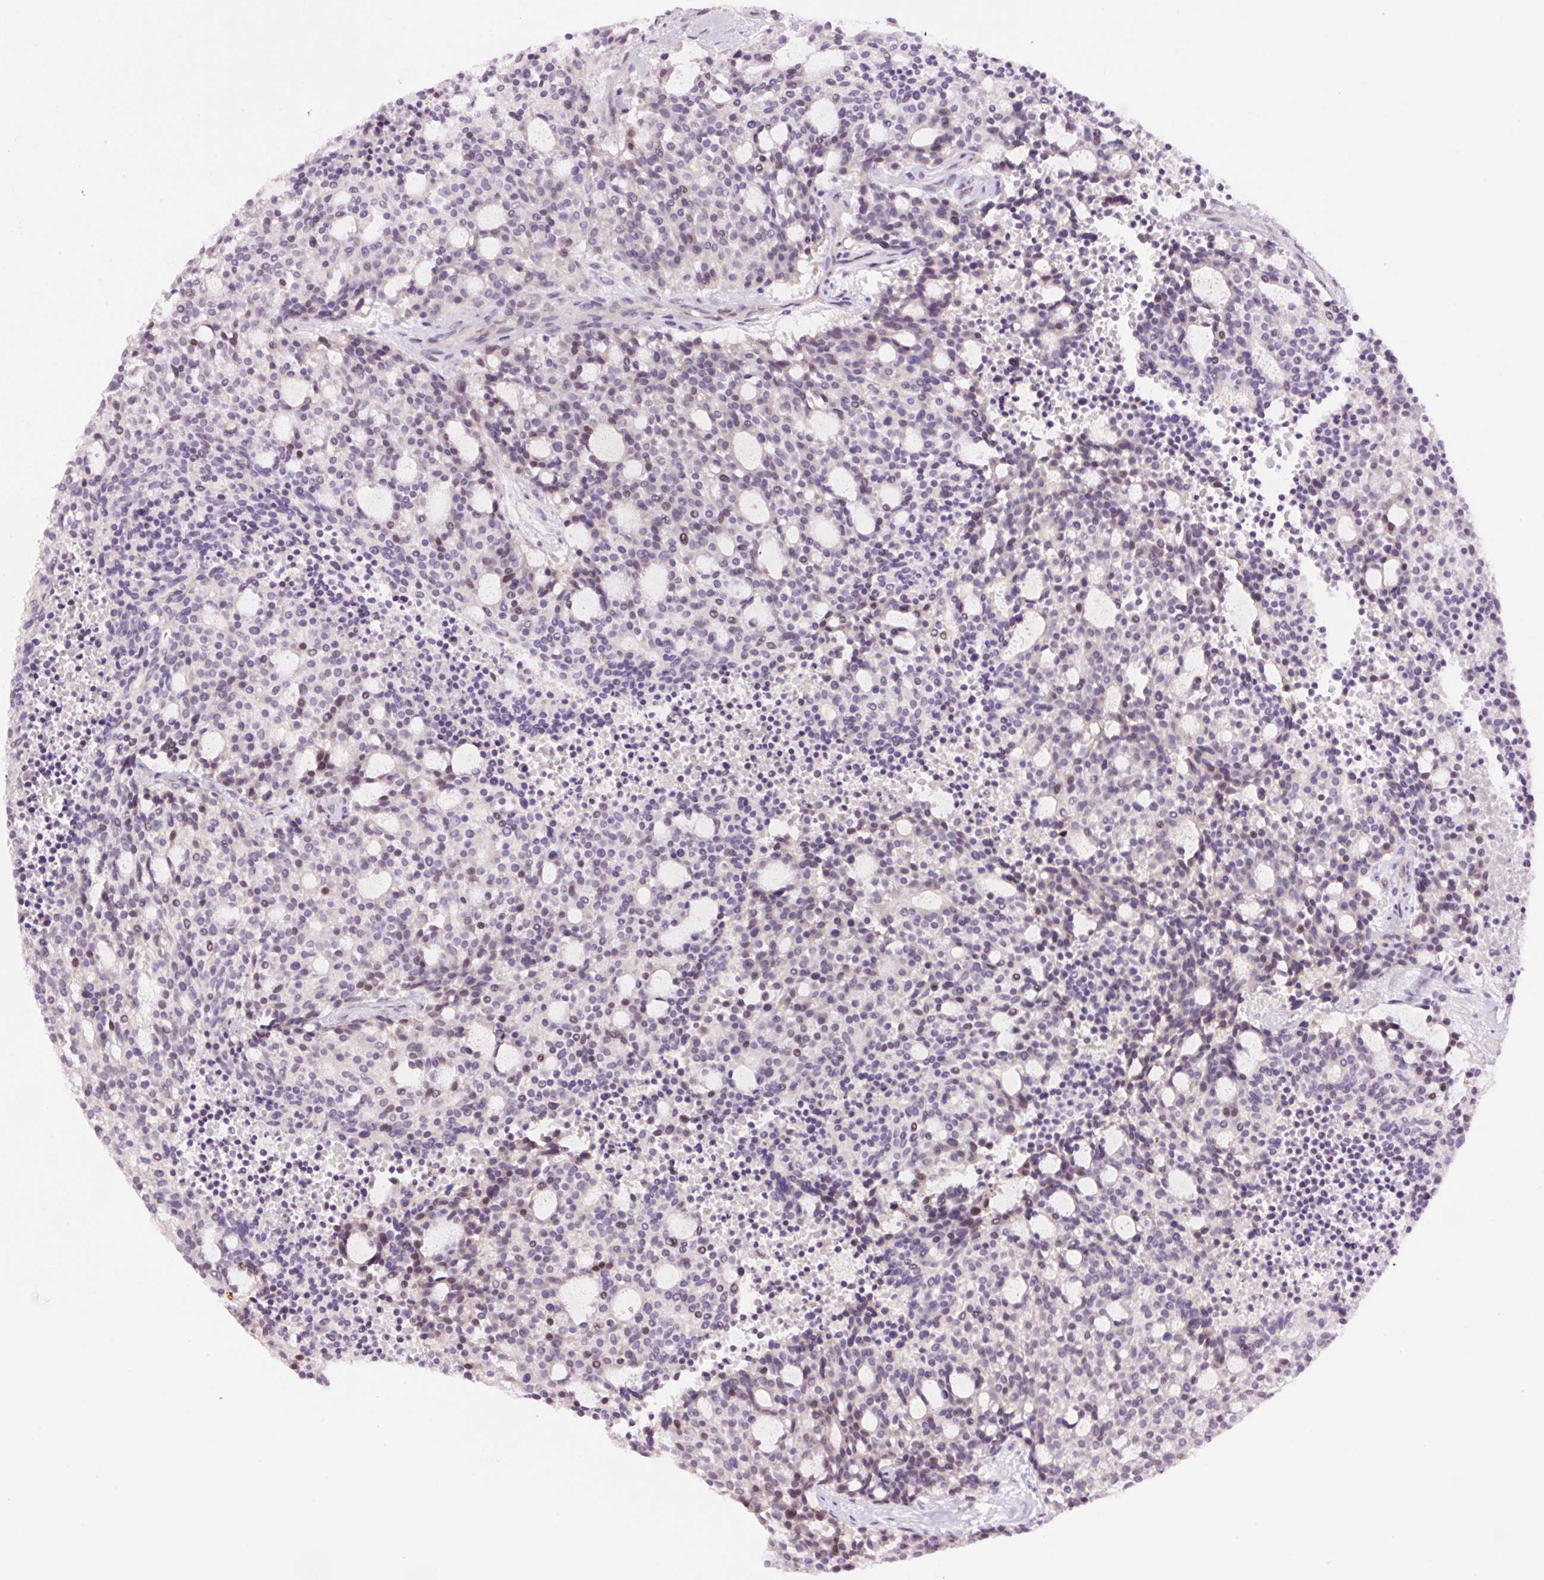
{"staining": {"intensity": "negative", "quantity": "none", "location": "none"}, "tissue": "carcinoid", "cell_type": "Tumor cells", "image_type": "cancer", "snomed": [{"axis": "morphology", "description": "Carcinoid, malignant, NOS"}, {"axis": "topography", "description": "Pancreas"}], "caption": "Tumor cells show no significant positivity in malignant carcinoid. (DAB IHC visualized using brightfield microscopy, high magnification).", "gene": "DPPA4", "patient": {"sex": "female", "age": 54}}